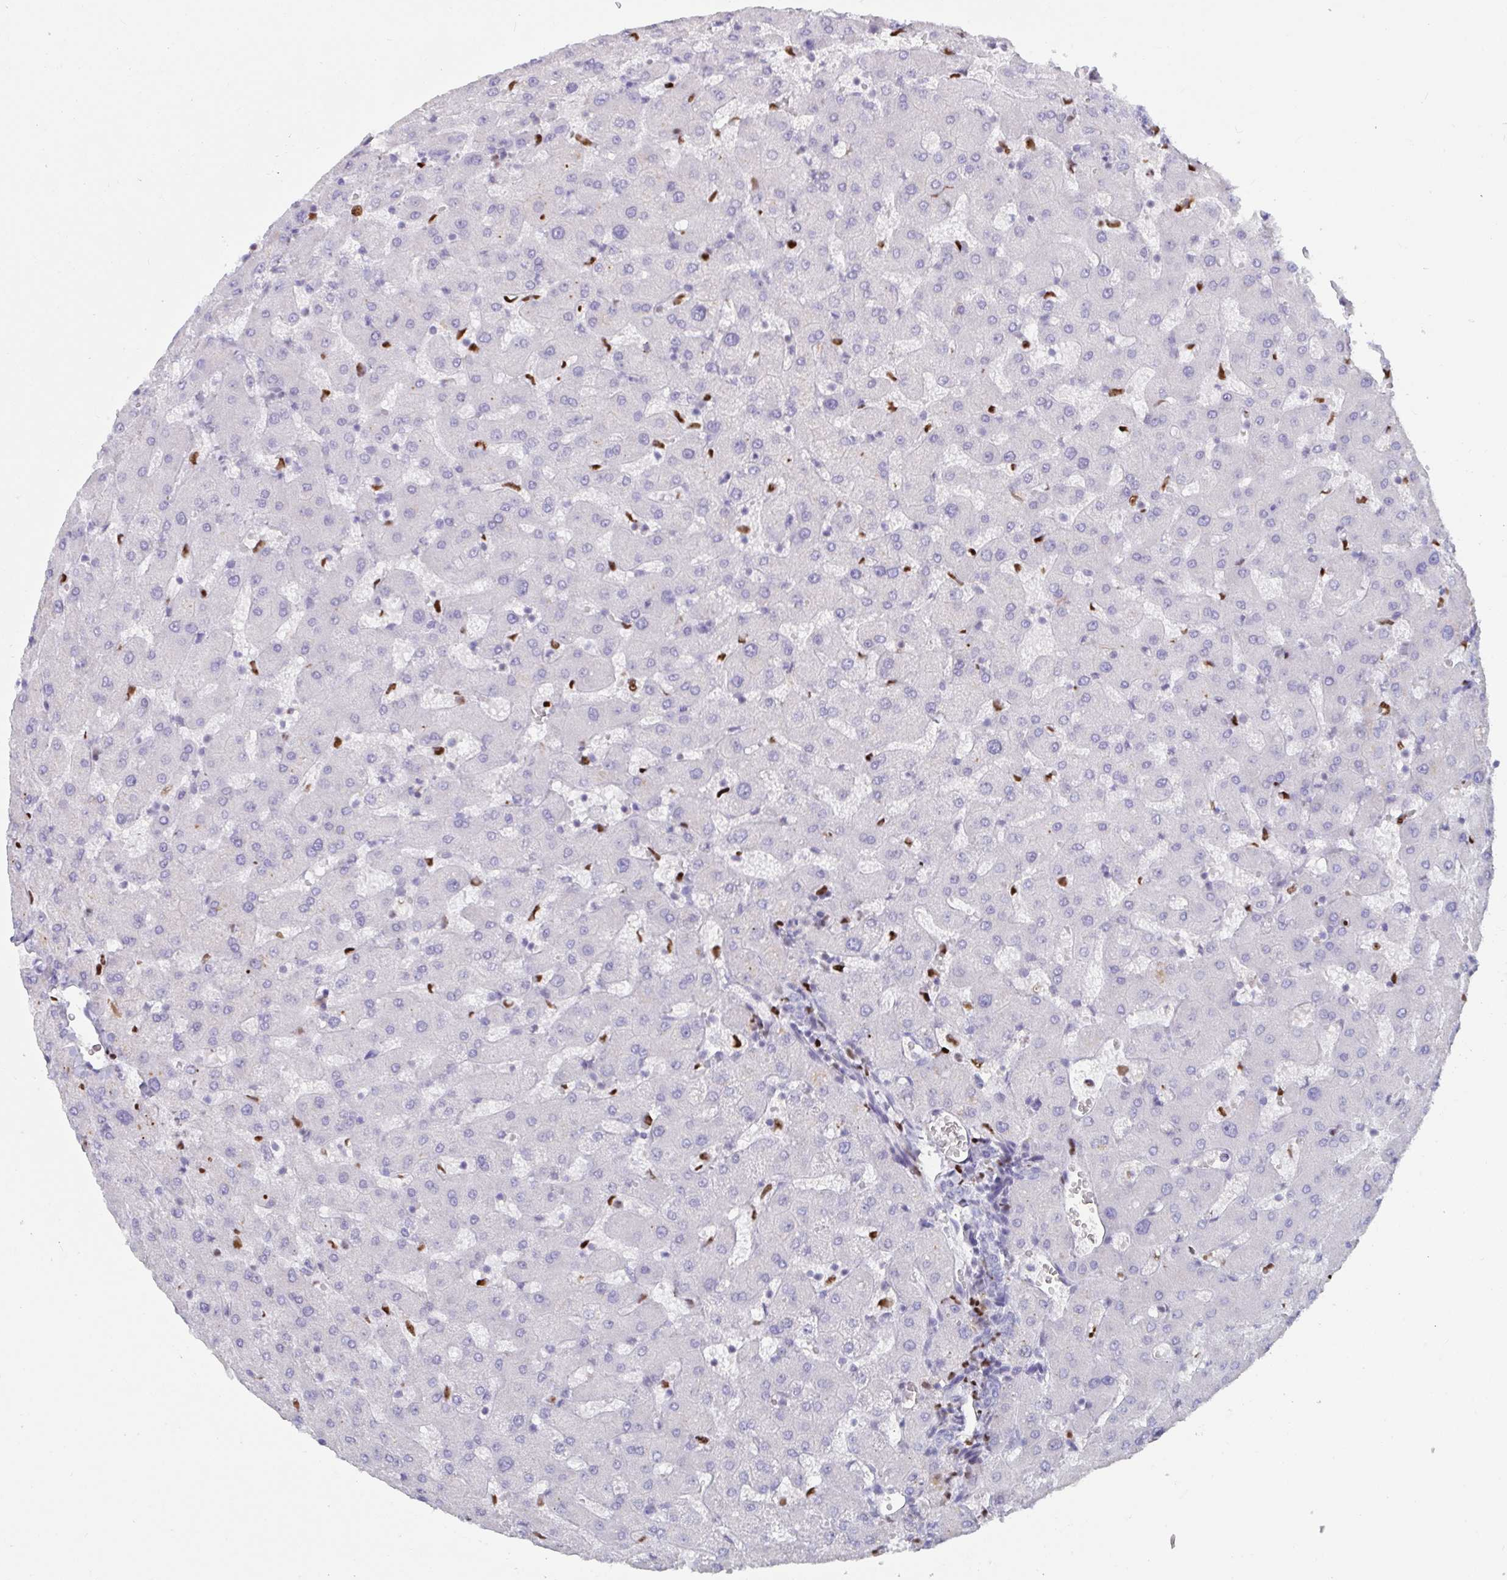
{"staining": {"intensity": "negative", "quantity": "none", "location": "none"}, "tissue": "liver", "cell_type": "Cholangiocytes", "image_type": "normal", "snomed": [{"axis": "morphology", "description": "Normal tissue, NOS"}, {"axis": "topography", "description": "Liver"}], "caption": "Immunohistochemistry image of benign liver: human liver stained with DAB (3,3'-diaminobenzidine) reveals no significant protein staining in cholangiocytes.", "gene": "ZNF586", "patient": {"sex": "female", "age": 63}}